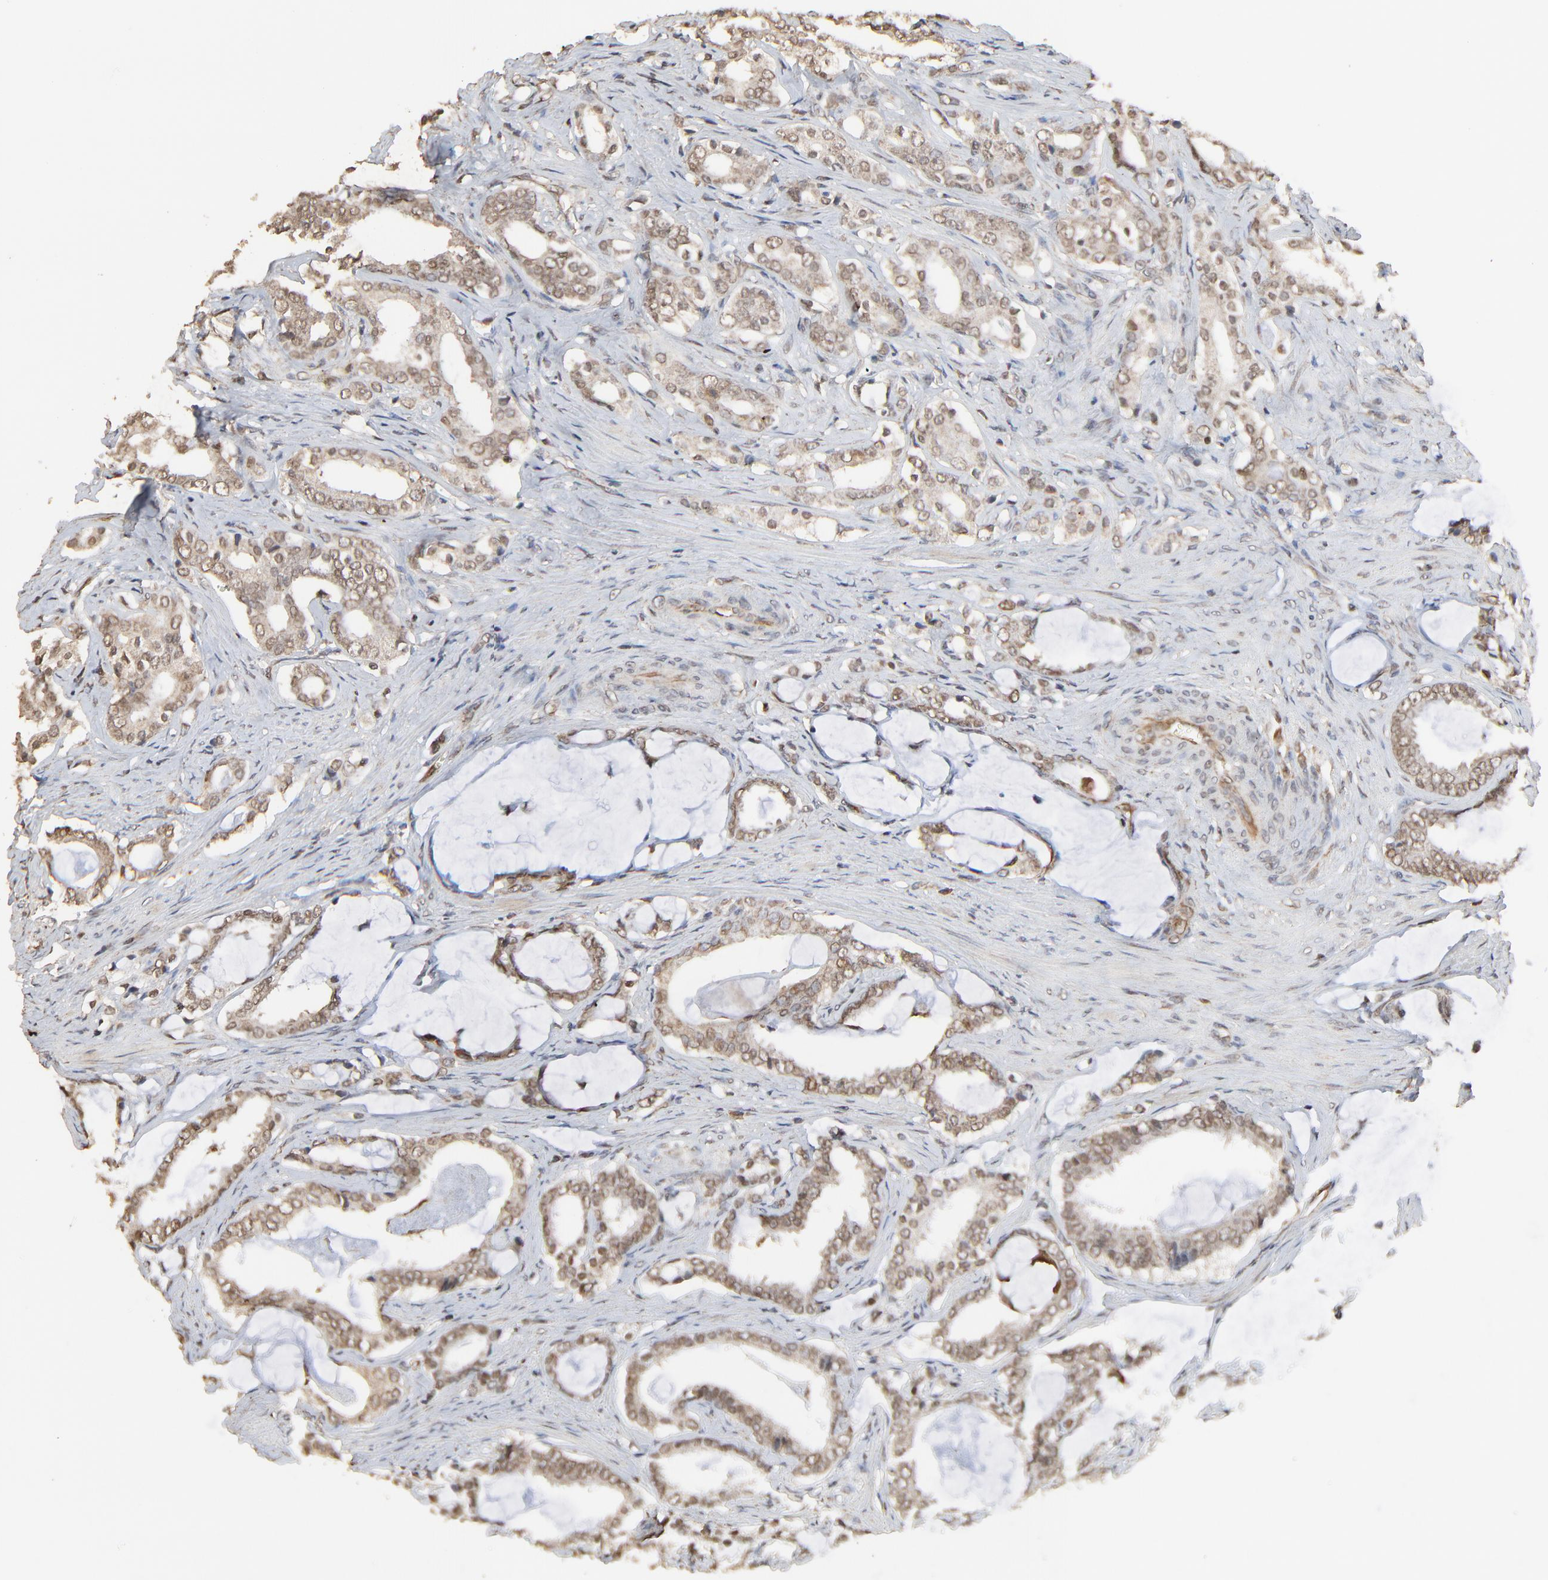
{"staining": {"intensity": "weak", "quantity": ">75%", "location": "cytoplasmic/membranous,nuclear"}, "tissue": "prostate cancer", "cell_type": "Tumor cells", "image_type": "cancer", "snomed": [{"axis": "morphology", "description": "Adenocarcinoma, Low grade"}, {"axis": "topography", "description": "Prostate"}], "caption": "This is a photomicrograph of immunohistochemistry staining of prostate low-grade adenocarcinoma, which shows weak expression in the cytoplasmic/membranous and nuclear of tumor cells.", "gene": "FAM227A", "patient": {"sex": "male", "age": 59}}